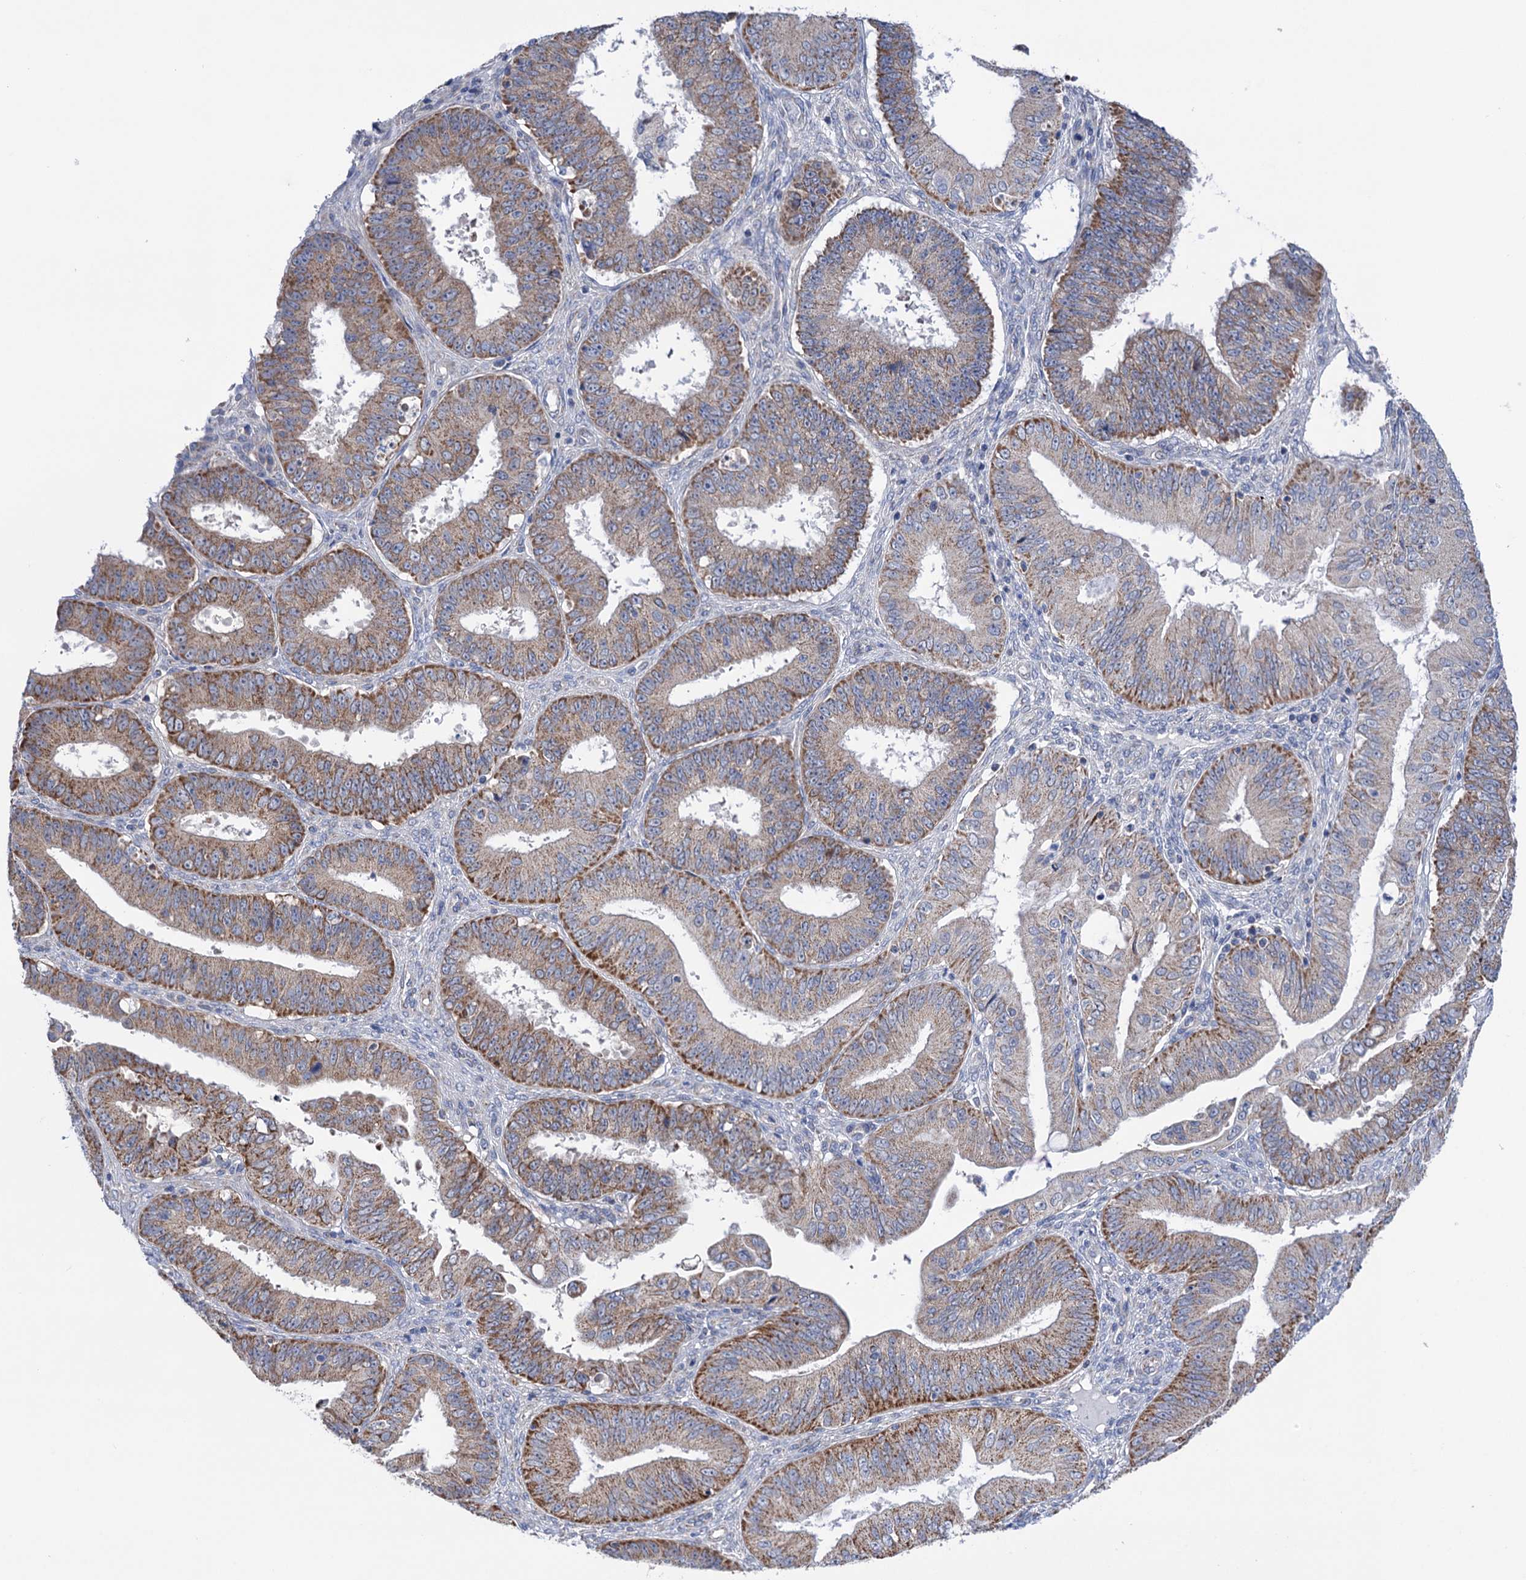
{"staining": {"intensity": "strong", "quantity": "25%-75%", "location": "cytoplasmic/membranous"}, "tissue": "ovarian cancer", "cell_type": "Tumor cells", "image_type": "cancer", "snomed": [{"axis": "morphology", "description": "Carcinoma, endometroid"}, {"axis": "topography", "description": "Appendix"}, {"axis": "topography", "description": "Ovary"}], "caption": "Endometroid carcinoma (ovarian) stained with a protein marker demonstrates strong staining in tumor cells.", "gene": "SUCLA2", "patient": {"sex": "female", "age": 42}}